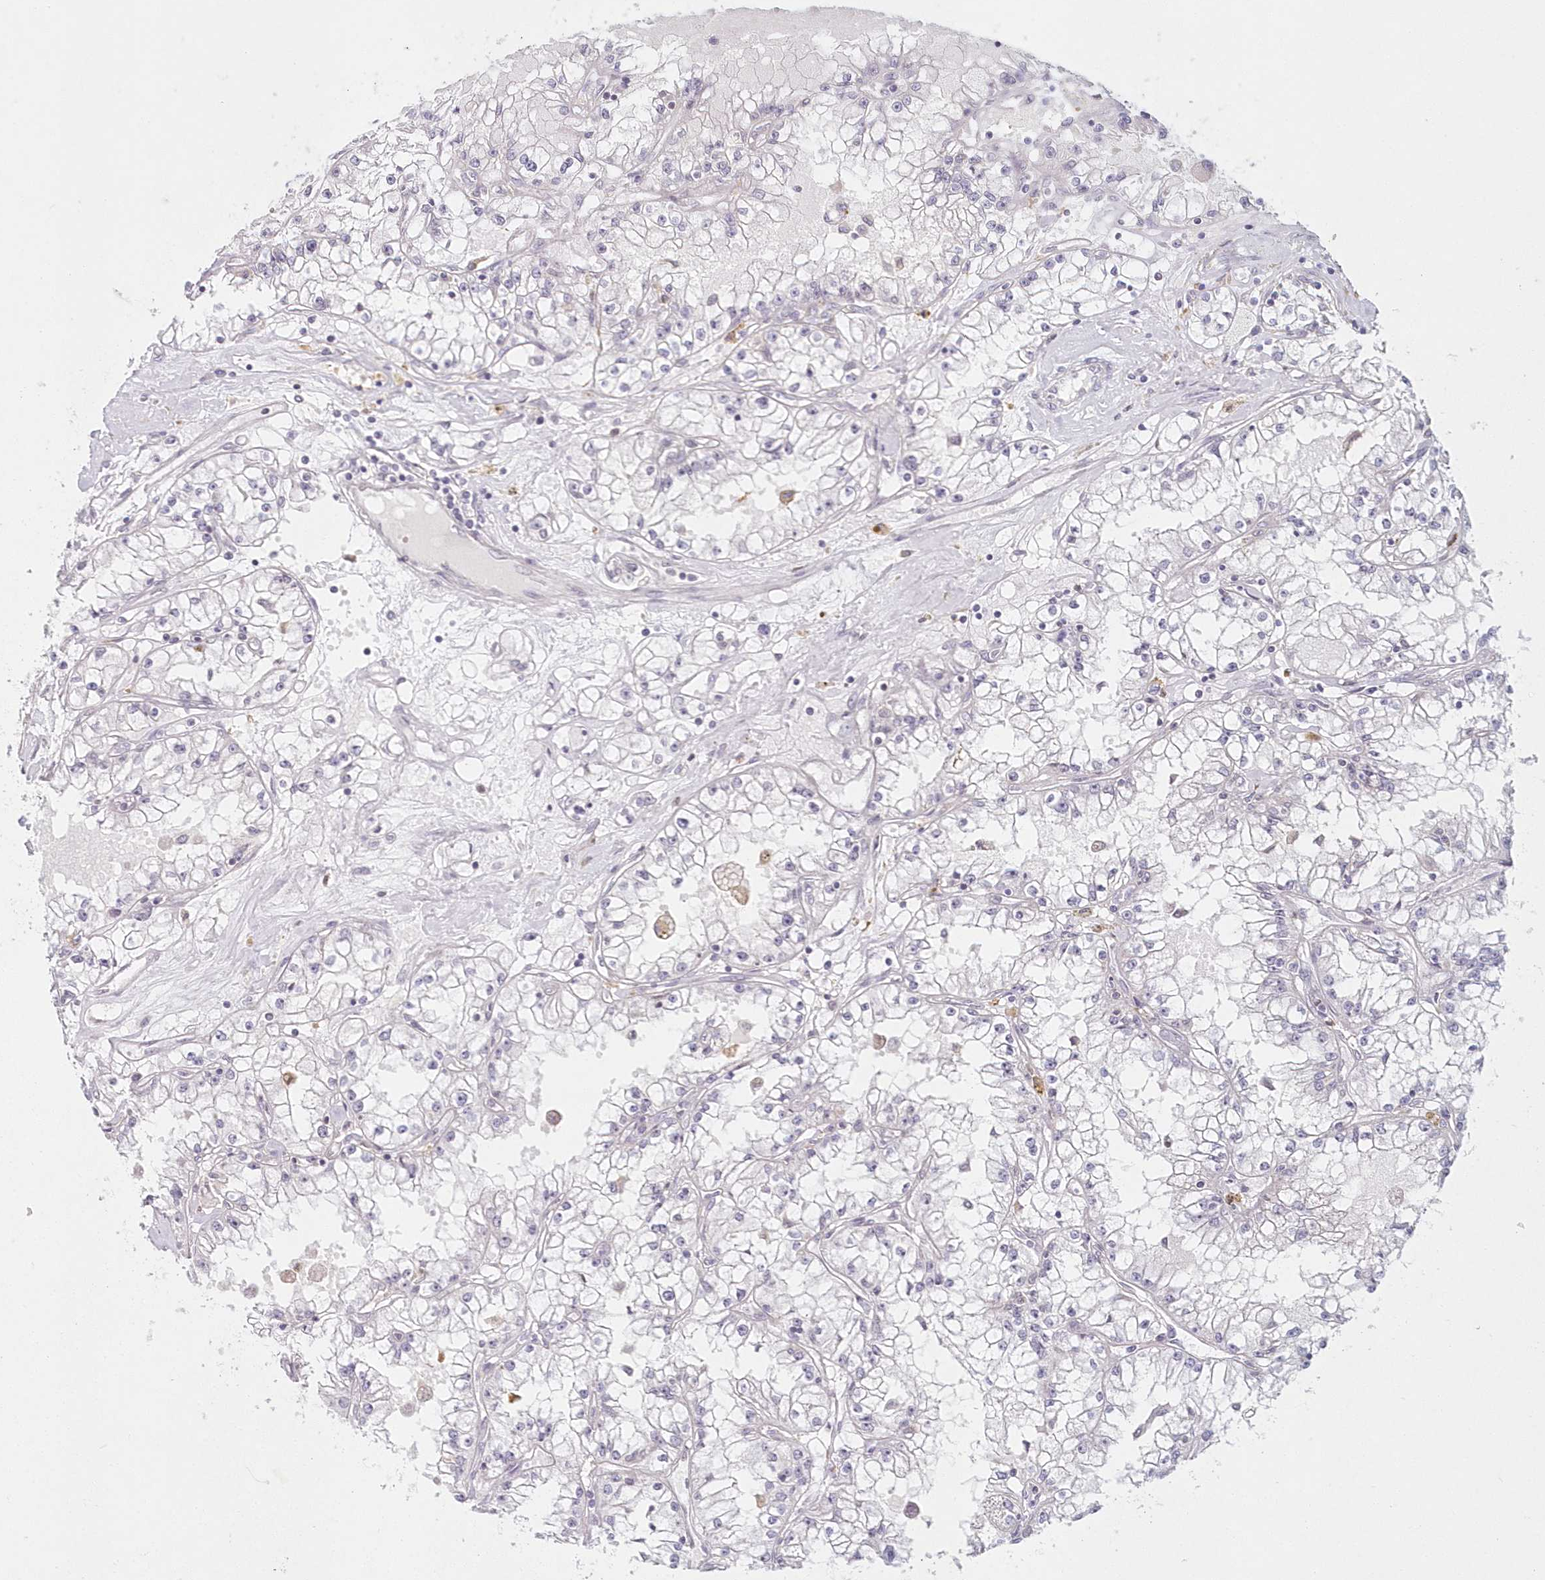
{"staining": {"intensity": "negative", "quantity": "none", "location": "none"}, "tissue": "renal cancer", "cell_type": "Tumor cells", "image_type": "cancer", "snomed": [{"axis": "morphology", "description": "Adenocarcinoma, NOS"}, {"axis": "topography", "description": "Kidney"}], "caption": "IHC image of renal cancer (adenocarcinoma) stained for a protein (brown), which shows no positivity in tumor cells.", "gene": "HYCC2", "patient": {"sex": "male", "age": 56}}